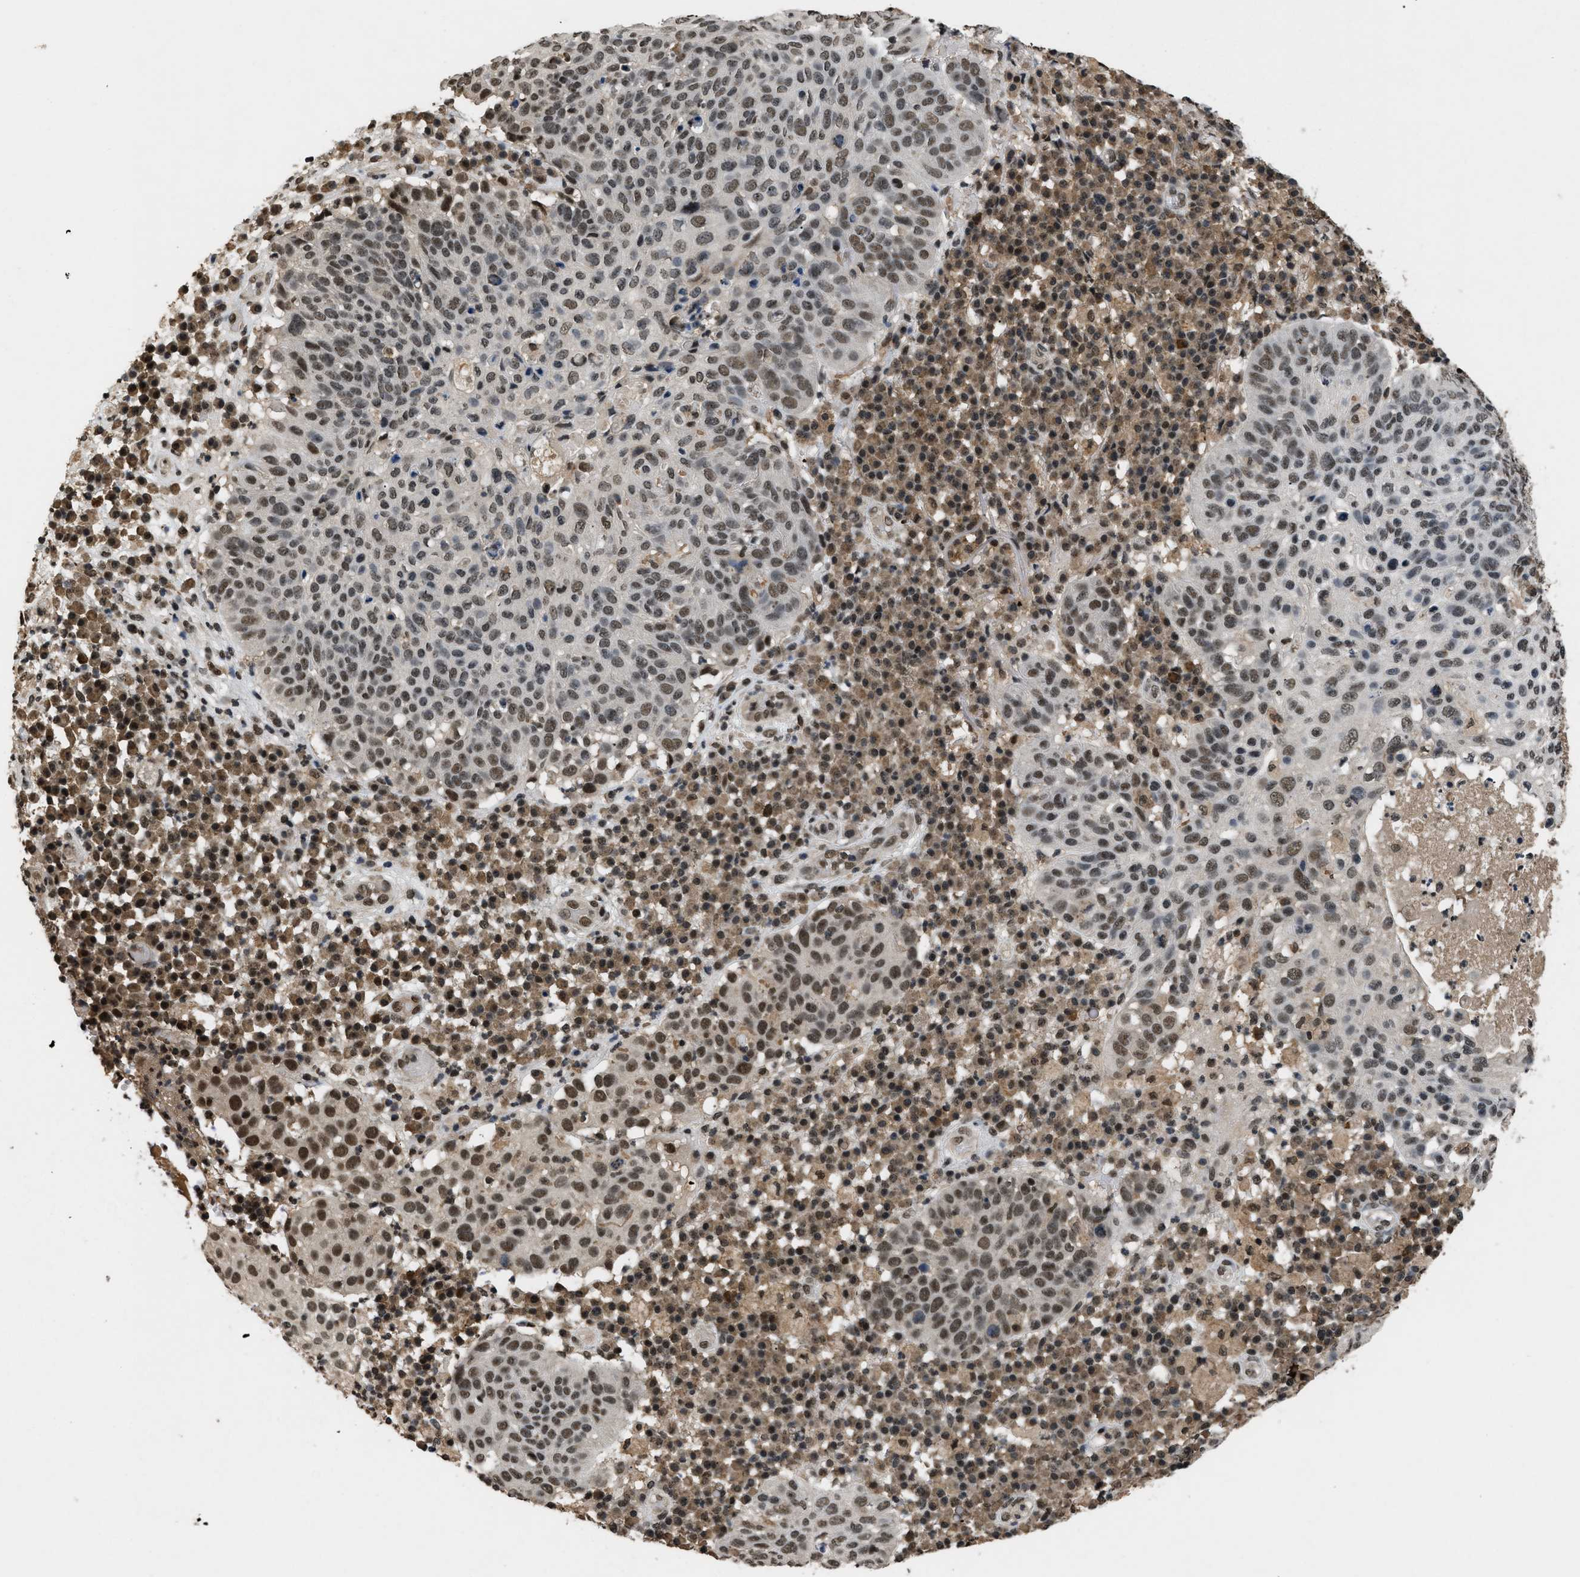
{"staining": {"intensity": "moderate", "quantity": ">75%", "location": "nuclear"}, "tissue": "skin cancer", "cell_type": "Tumor cells", "image_type": "cancer", "snomed": [{"axis": "morphology", "description": "Squamous cell carcinoma in situ, NOS"}, {"axis": "morphology", "description": "Squamous cell carcinoma, NOS"}, {"axis": "topography", "description": "Skin"}], "caption": "Immunohistochemical staining of human skin squamous cell carcinoma in situ displays medium levels of moderate nuclear expression in approximately >75% of tumor cells.", "gene": "RBM5", "patient": {"sex": "male", "age": 93}}